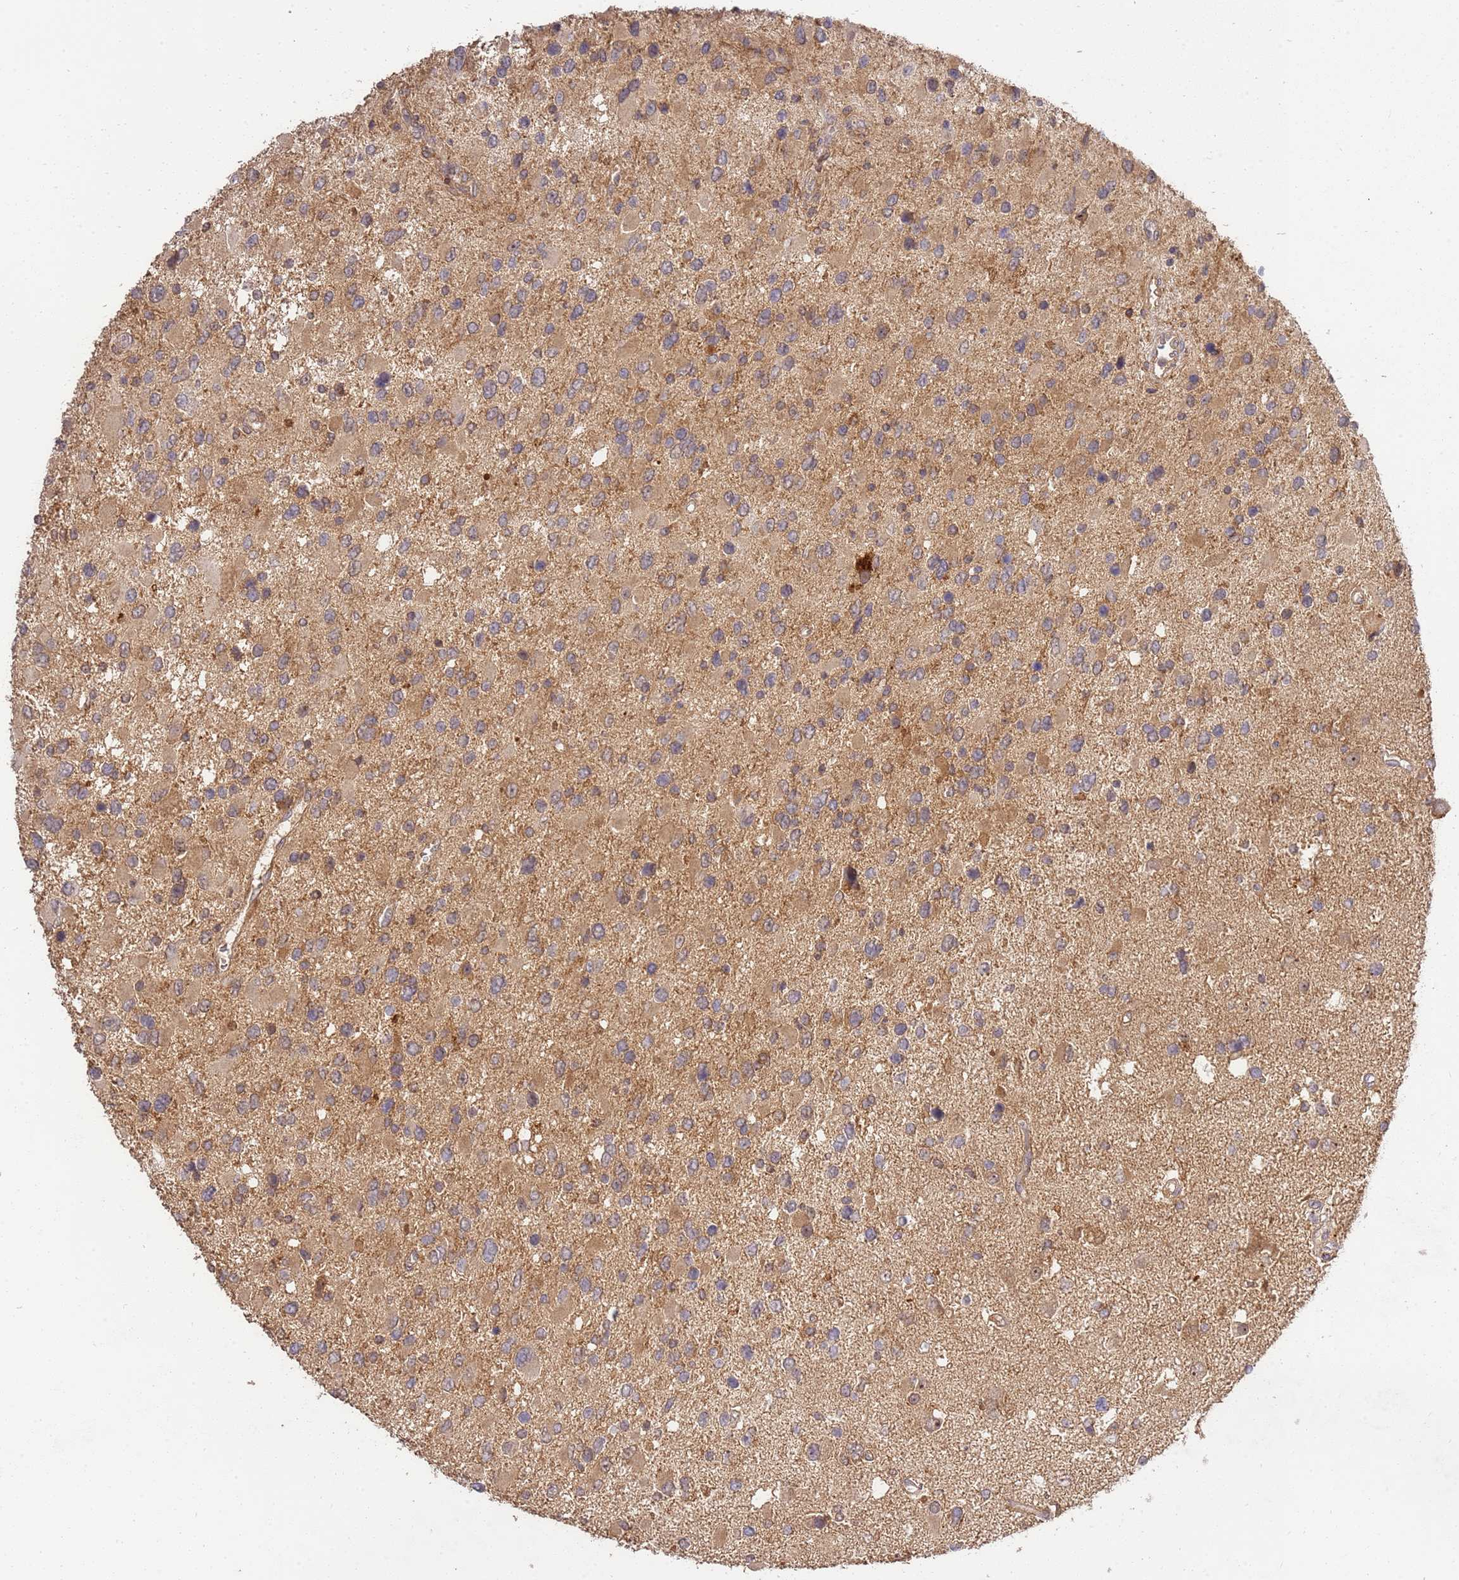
{"staining": {"intensity": "weak", "quantity": "25%-75%", "location": "cytoplasmic/membranous"}, "tissue": "glioma", "cell_type": "Tumor cells", "image_type": "cancer", "snomed": [{"axis": "morphology", "description": "Glioma, malignant, High grade"}, {"axis": "topography", "description": "Brain"}], "caption": "The micrograph demonstrates staining of glioma, revealing weak cytoplasmic/membranous protein staining (brown color) within tumor cells.", "gene": "GAREM1", "patient": {"sex": "male", "age": 53}}